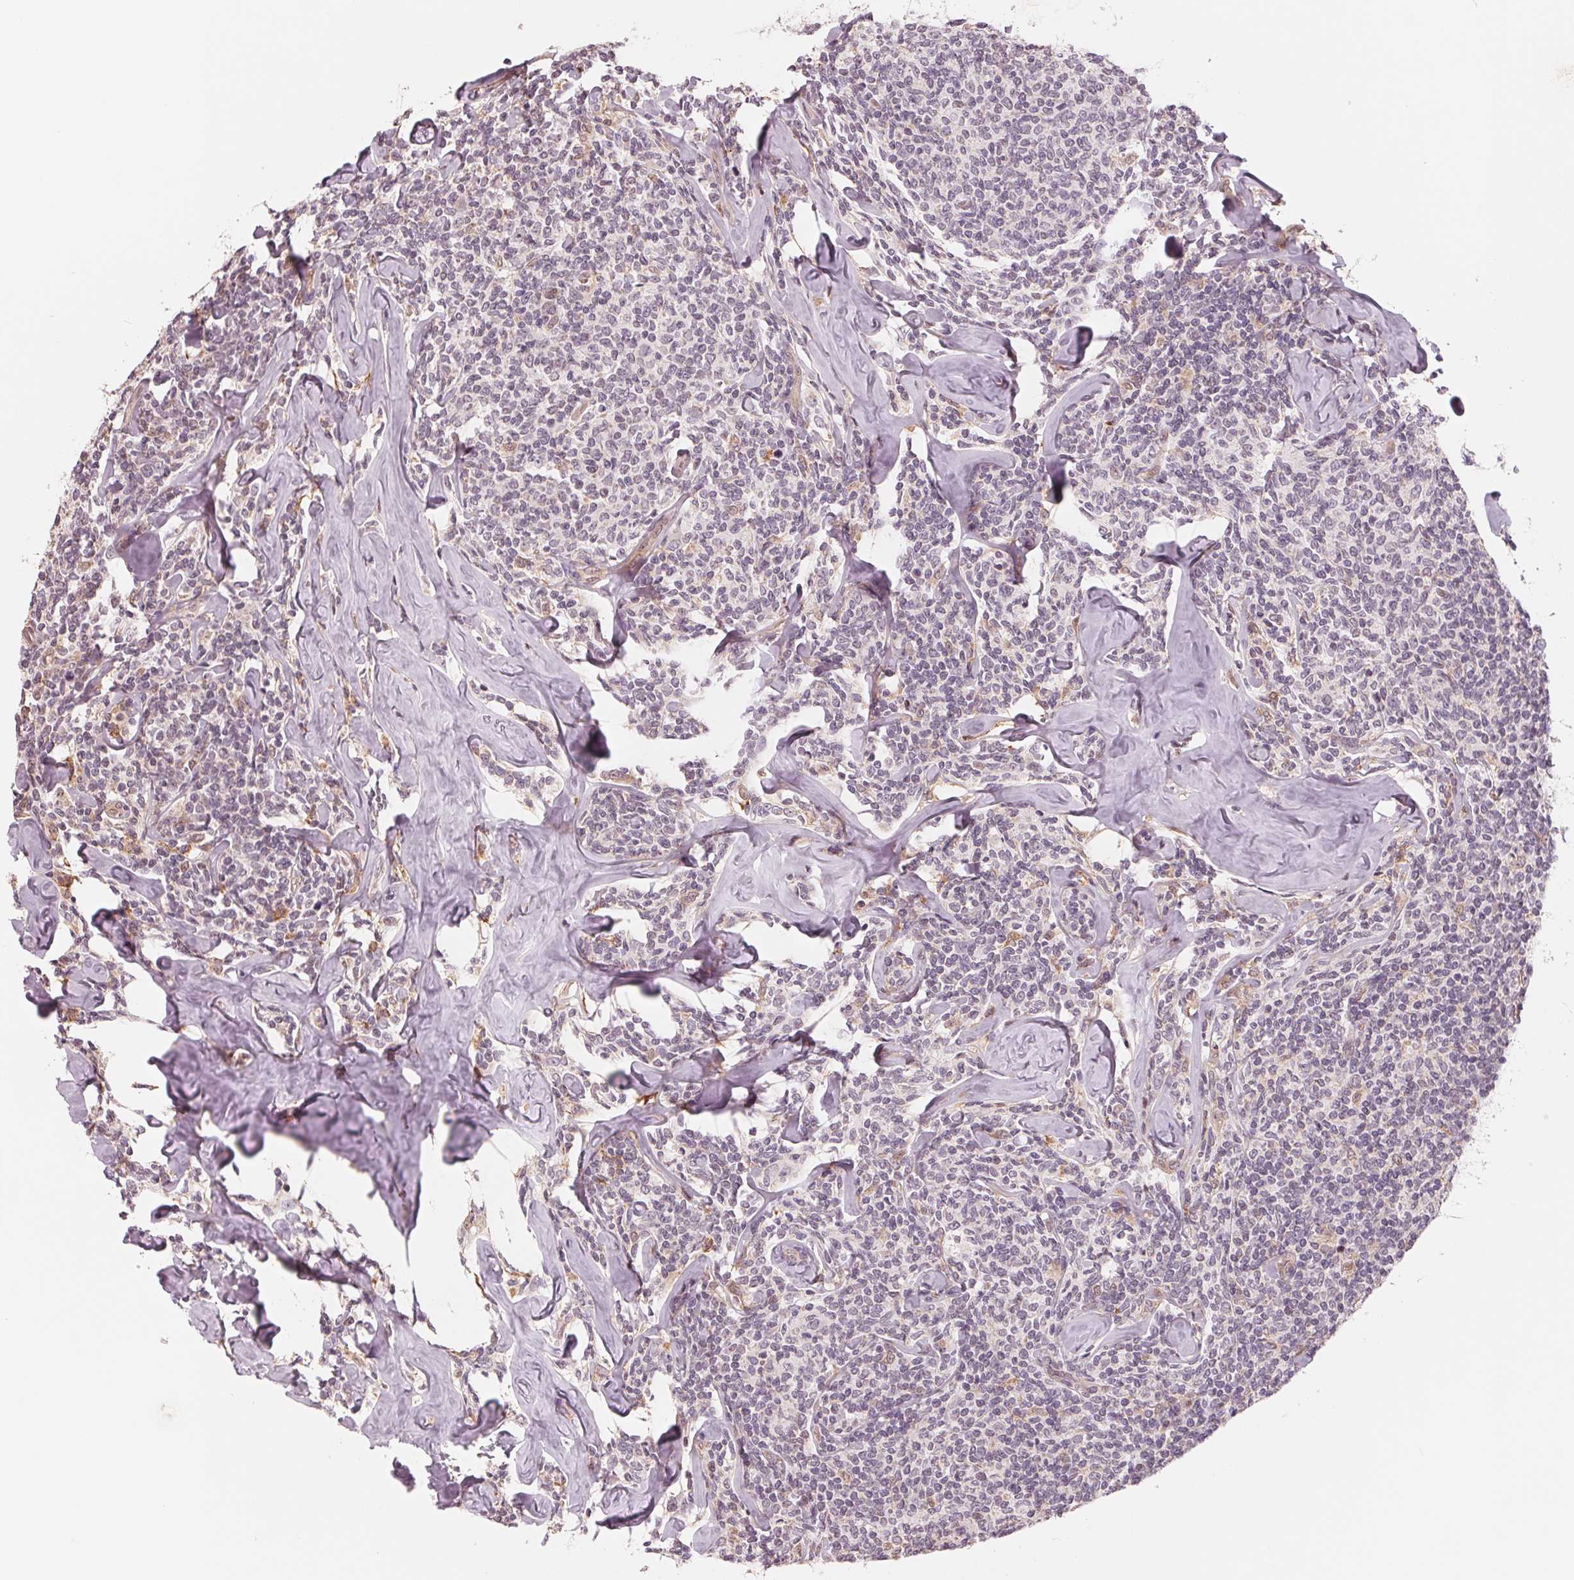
{"staining": {"intensity": "negative", "quantity": "none", "location": "none"}, "tissue": "lymphoma", "cell_type": "Tumor cells", "image_type": "cancer", "snomed": [{"axis": "morphology", "description": "Malignant lymphoma, non-Hodgkin's type, Low grade"}, {"axis": "topography", "description": "Lymph node"}], "caption": "Lymphoma was stained to show a protein in brown. There is no significant staining in tumor cells.", "gene": "IL9R", "patient": {"sex": "female", "age": 56}}